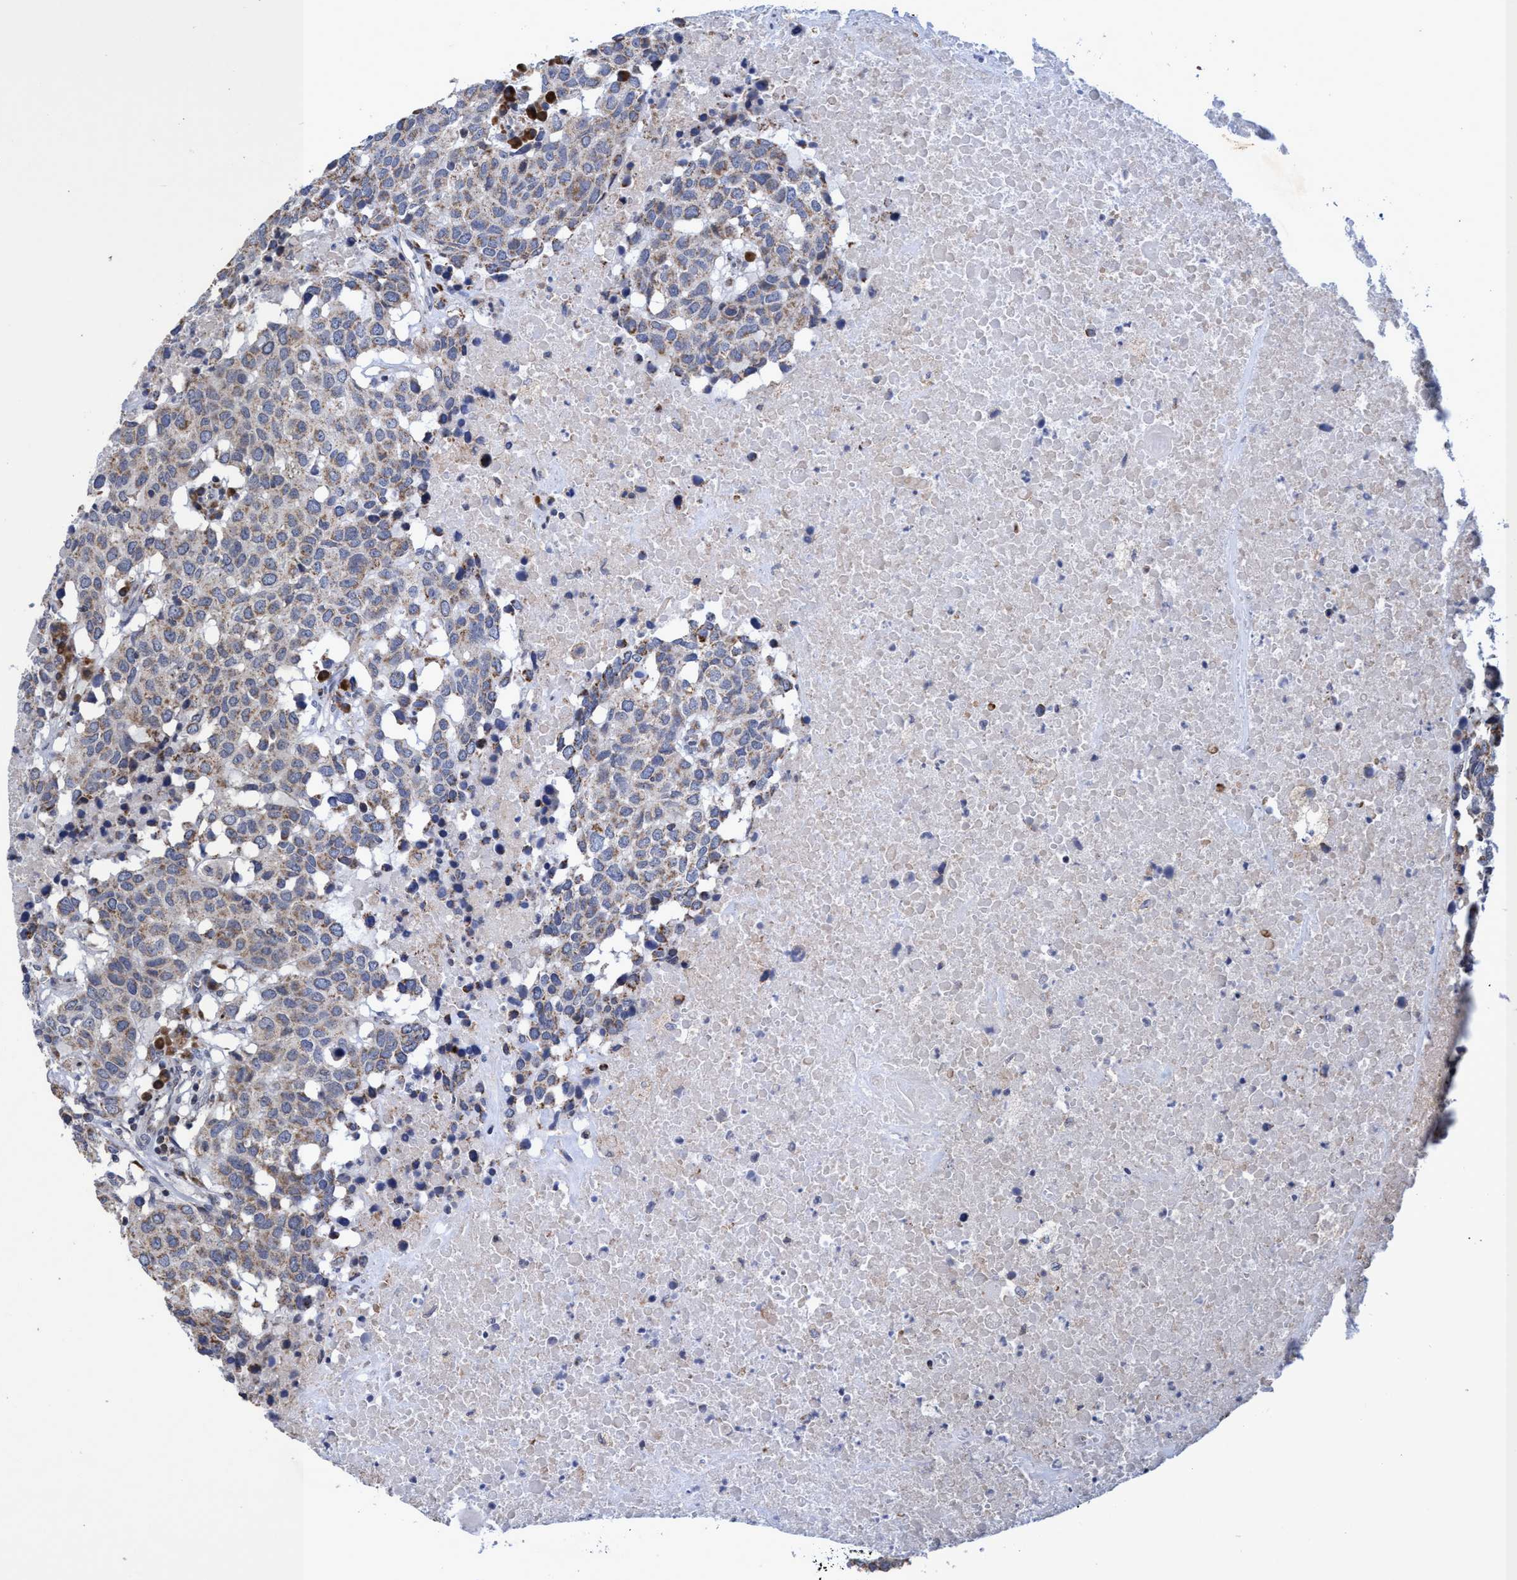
{"staining": {"intensity": "weak", "quantity": "25%-75%", "location": "cytoplasmic/membranous"}, "tissue": "head and neck cancer", "cell_type": "Tumor cells", "image_type": "cancer", "snomed": [{"axis": "morphology", "description": "Squamous cell carcinoma, NOS"}, {"axis": "topography", "description": "Head-Neck"}], "caption": "About 25%-75% of tumor cells in human head and neck cancer demonstrate weak cytoplasmic/membranous protein expression as visualized by brown immunohistochemical staining.", "gene": "NAT16", "patient": {"sex": "male", "age": 66}}